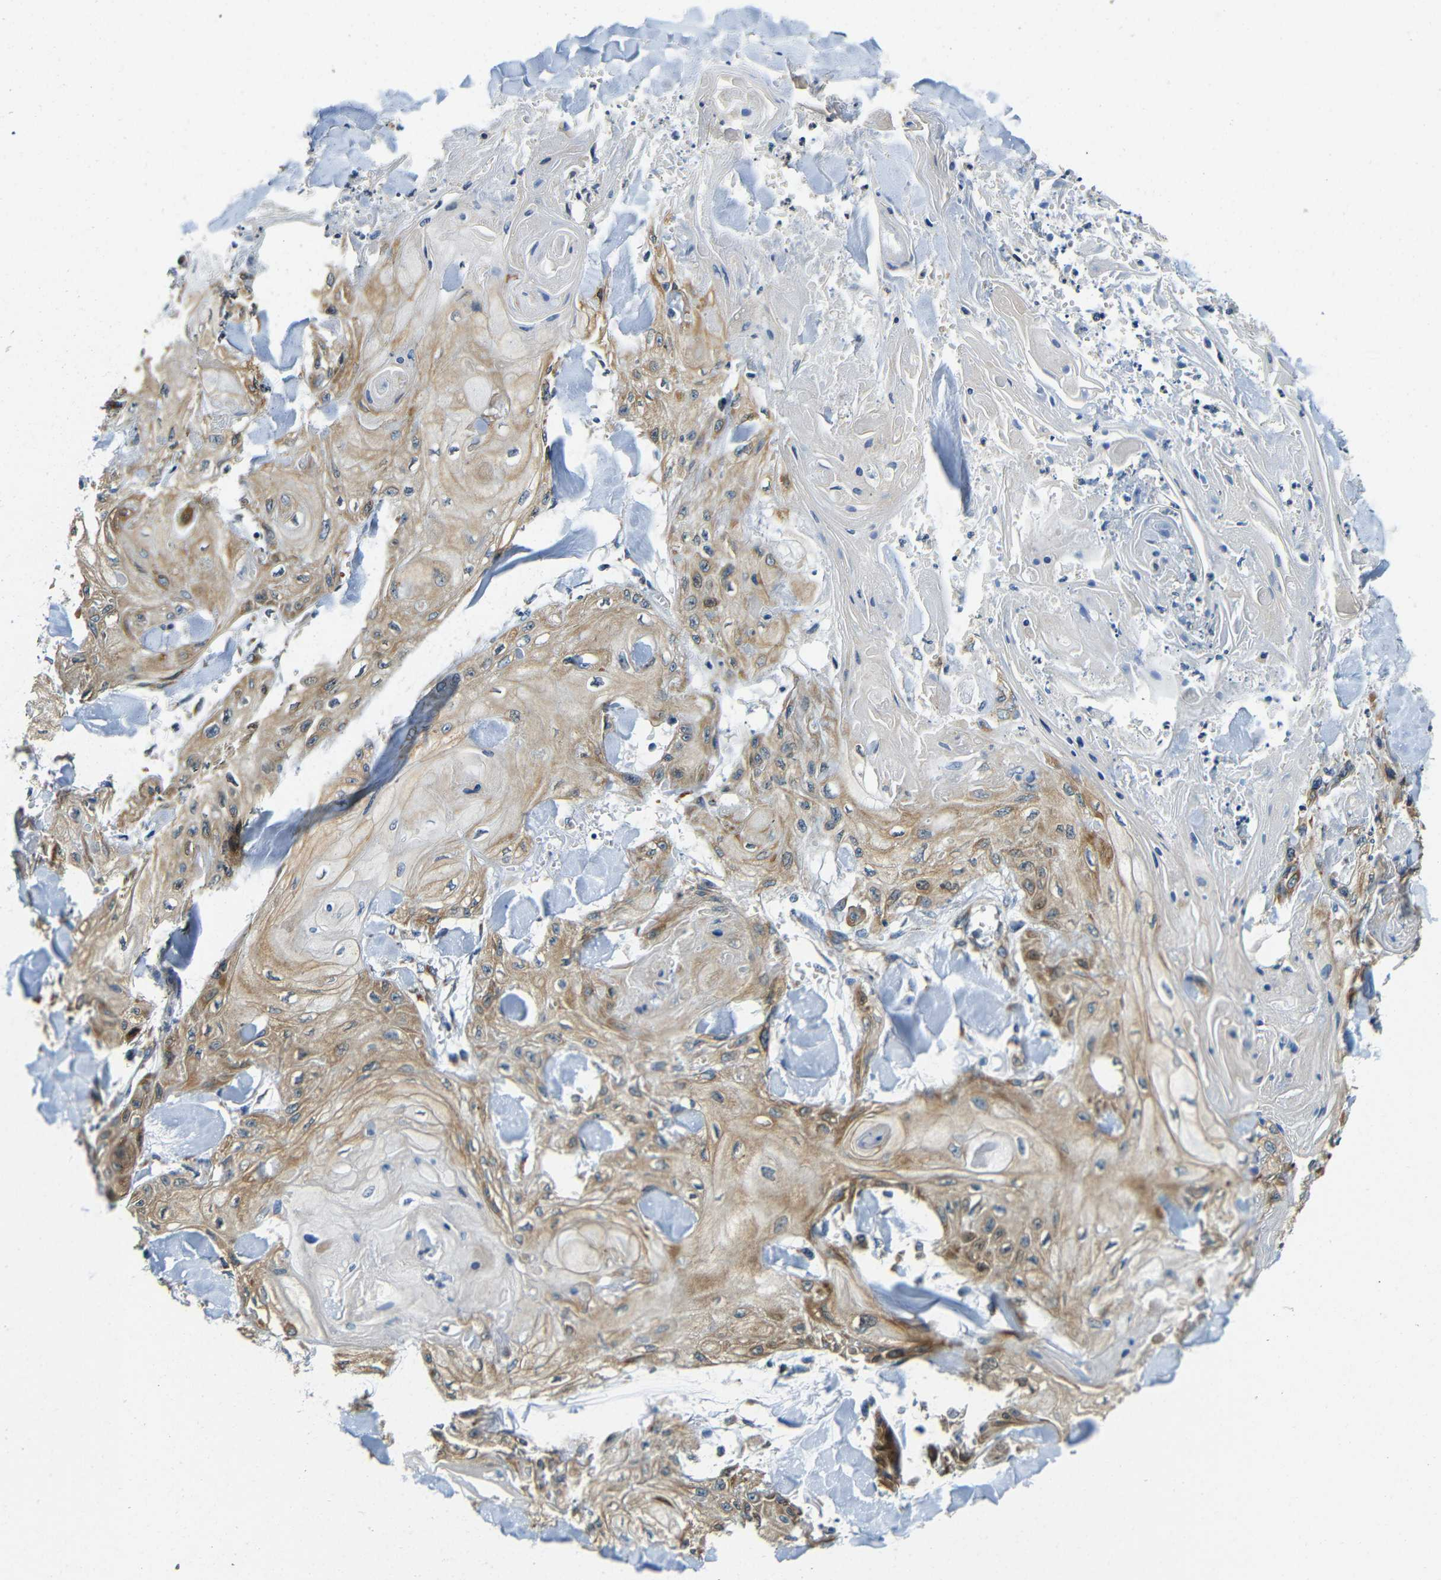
{"staining": {"intensity": "moderate", "quantity": ">75%", "location": "cytoplasmic/membranous,nuclear"}, "tissue": "skin cancer", "cell_type": "Tumor cells", "image_type": "cancer", "snomed": [{"axis": "morphology", "description": "Squamous cell carcinoma, NOS"}, {"axis": "topography", "description": "Skin"}], "caption": "The histopathology image reveals immunohistochemical staining of skin cancer. There is moderate cytoplasmic/membranous and nuclear expression is appreciated in approximately >75% of tumor cells.", "gene": "VAPB", "patient": {"sex": "male", "age": 74}}